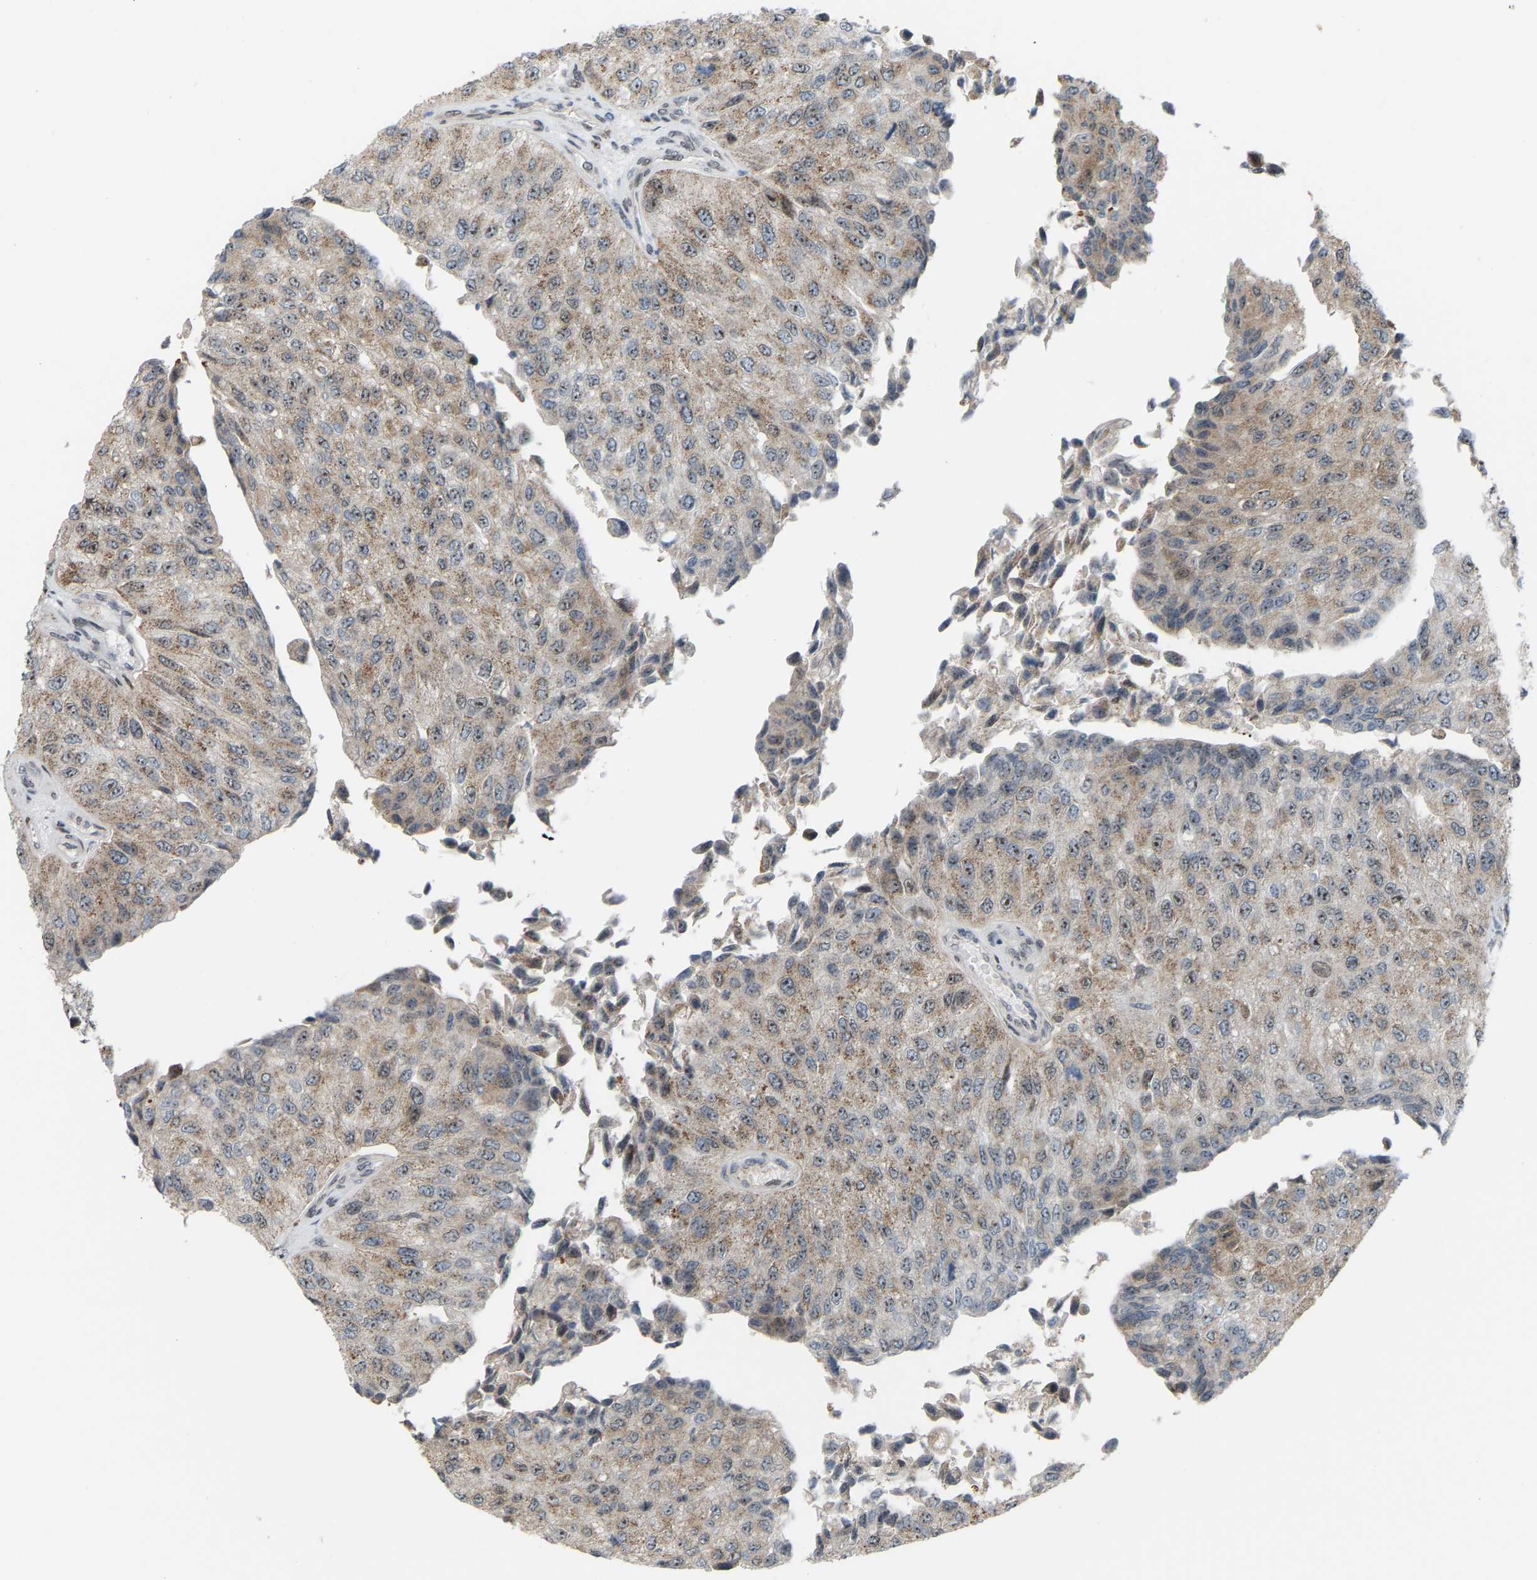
{"staining": {"intensity": "moderate", "quantity": ">75%", "location": "cytoplasmic/membranous"}, "tissue": "urothelial cancer", "cell_type": "Tumor cells", "image_type": "cancer", "snomed": [{"axis": "morphology", "description": "Urothelial carcinoma, High grade"}, {"axis": "topography", "description": "Kidney"}, {"axis": "topography", "description": "Urinary bladder"}], "caption": "Protein analysis of high-grade urothelial carcinoma tissue shows moderate cytoplasmic/membranous staining in approximately >75% of tumor cells.", "gene": "CROT", "patient": {"sex": "male", "age": 77}}